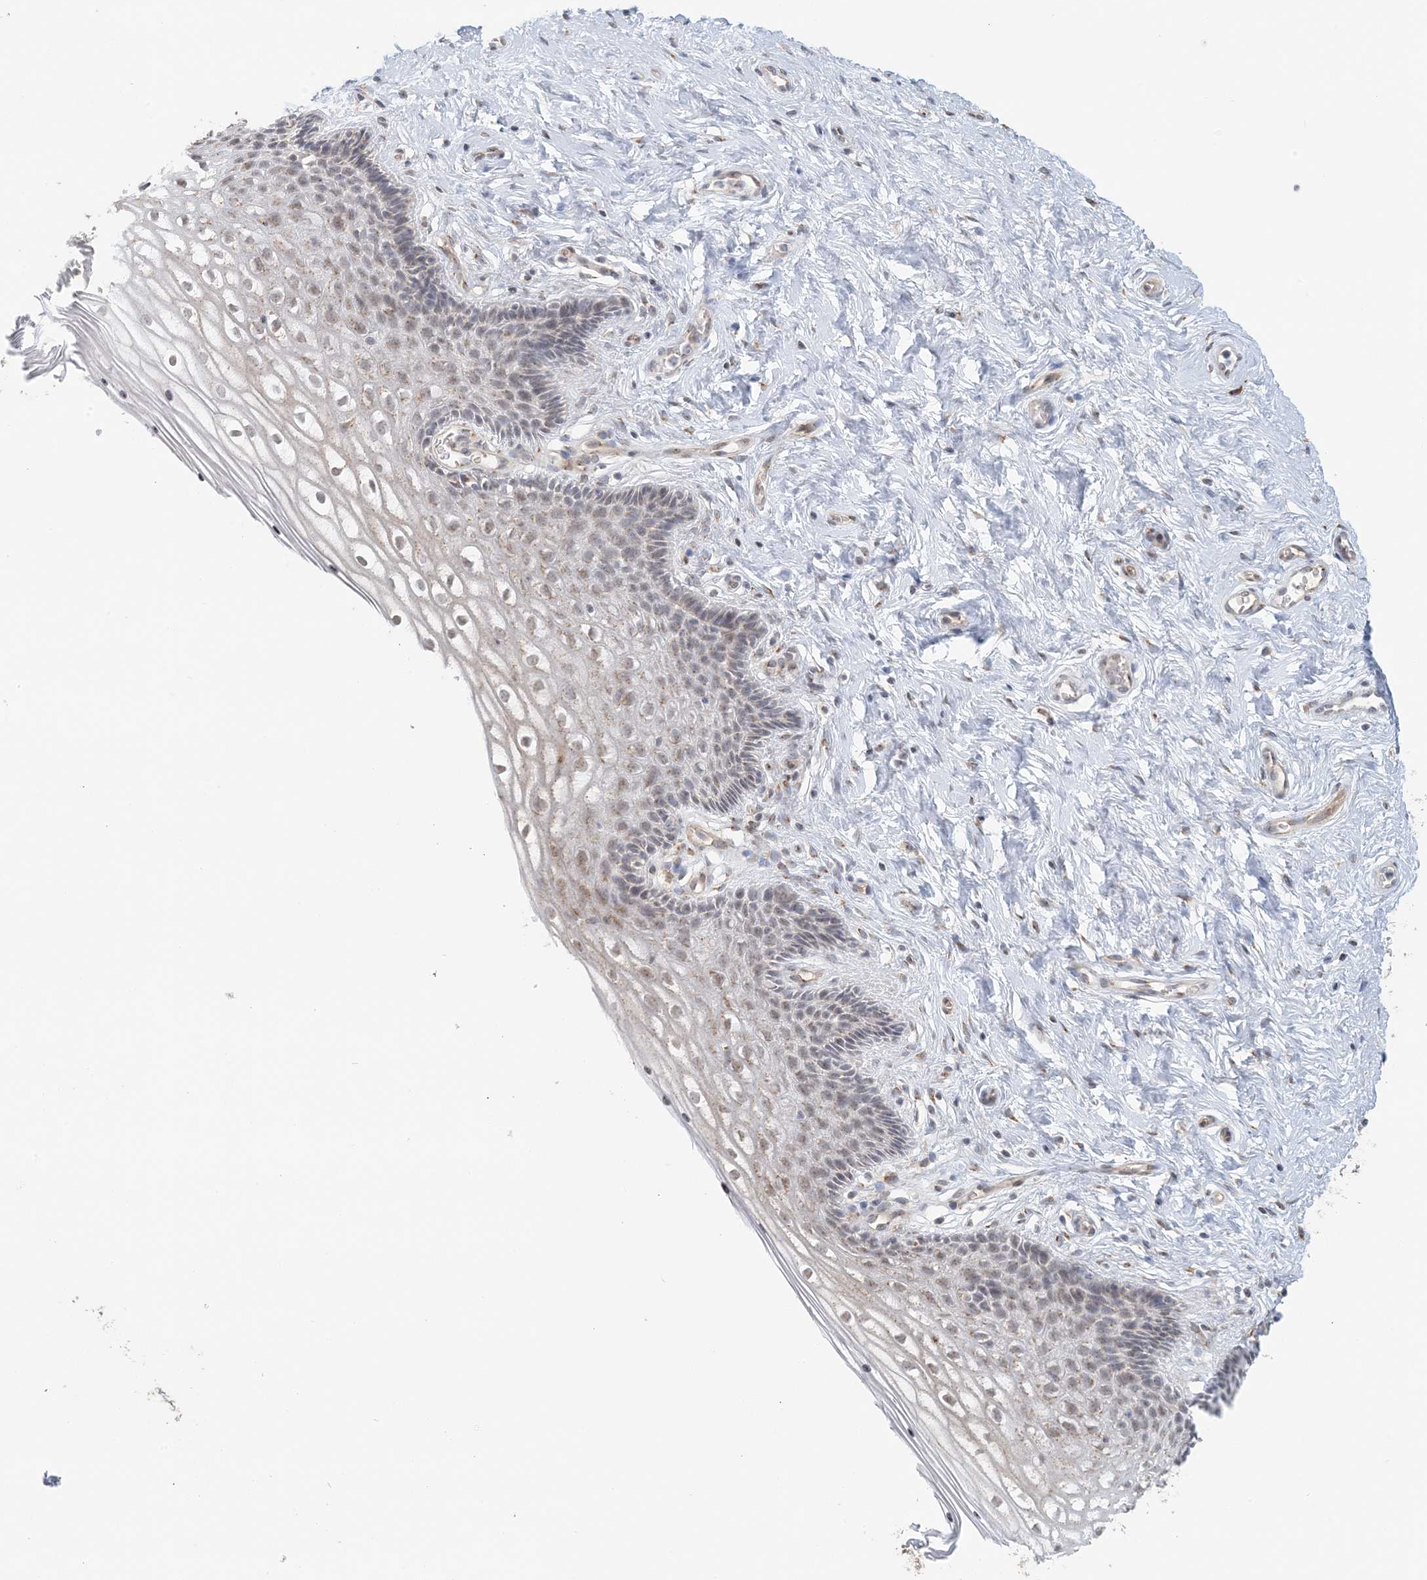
{"staining": {"intensity": "weak", "quantity": "25%-75%", "location": "cytoplasmic/membranous"}, "tissue": "cervix", "cell_type": "Glandular cells", "image_type": "normal", "snomed": [{"axis": "morphology", "description": "Normal tissue, NOS"}, {"axis": "topography", "description": "Cervix"}], "caption": "Cervix stained with a brown dye exhibits weak cytoplasmic/membranous positive expression in approximately 25%-75% of glandular cells.", "gene": "ZCCHC4", "patient": {"sex": "female", "age": 33}}